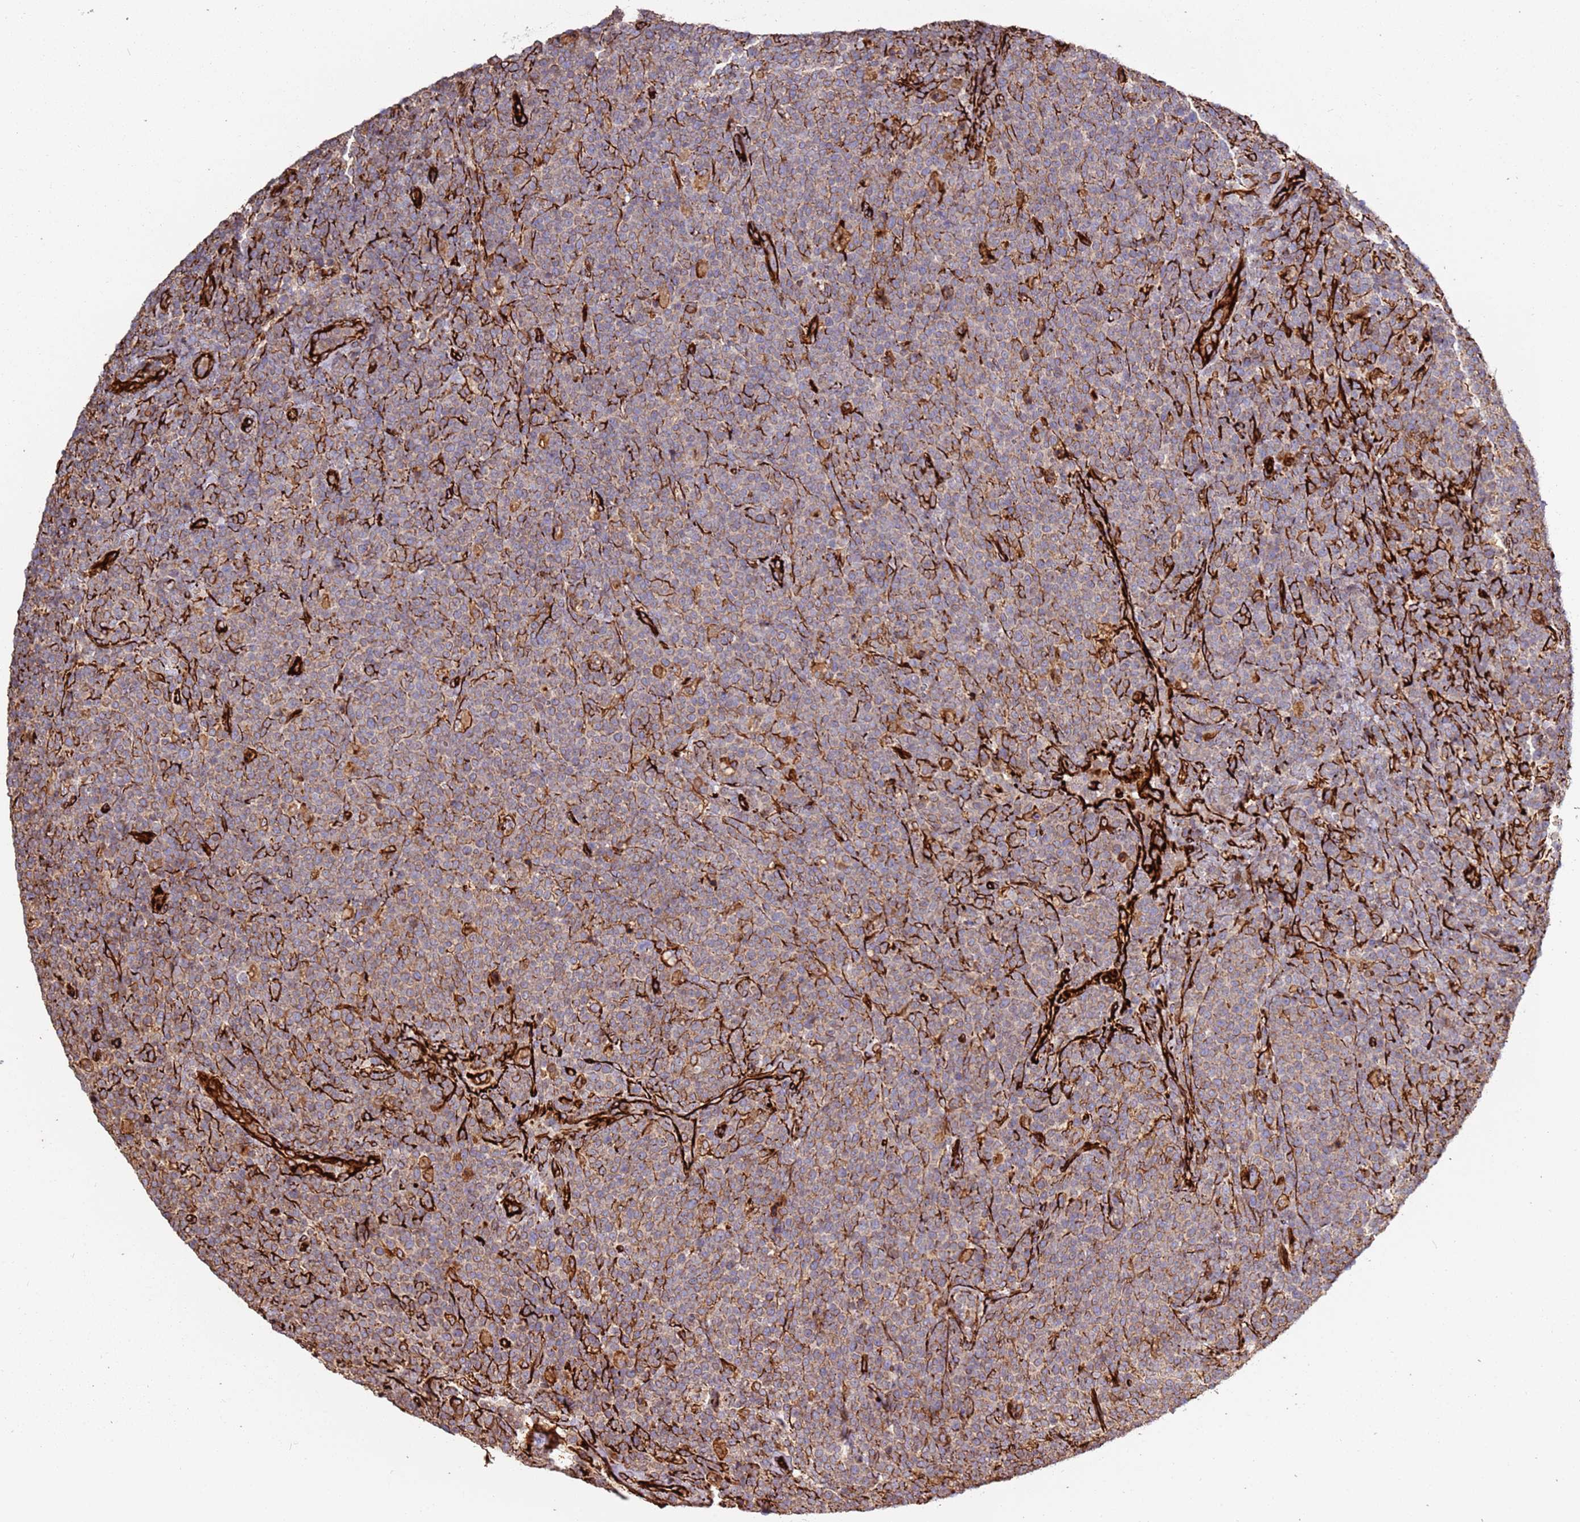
{"staining": {"intensity": "negative", "quantity": "none", "location": "none"}, "tissue": "lymphoma", "cell_type": "Tumor cells", "image_type": "cancer", "snomed": [{"axis": "morphology", "description": "Malignant lymphoma, non-Hodgkin's type, High grade"}, {"axis": "topography", "description": "Lymph node"}], "caption": "A micrograph of human high-grade malignant lymphoma, non-Hodgkin's type is negative for staining in tumor cells.", "gene": "MRGPRE", "patient": {"sex": "male", "age": 61}}